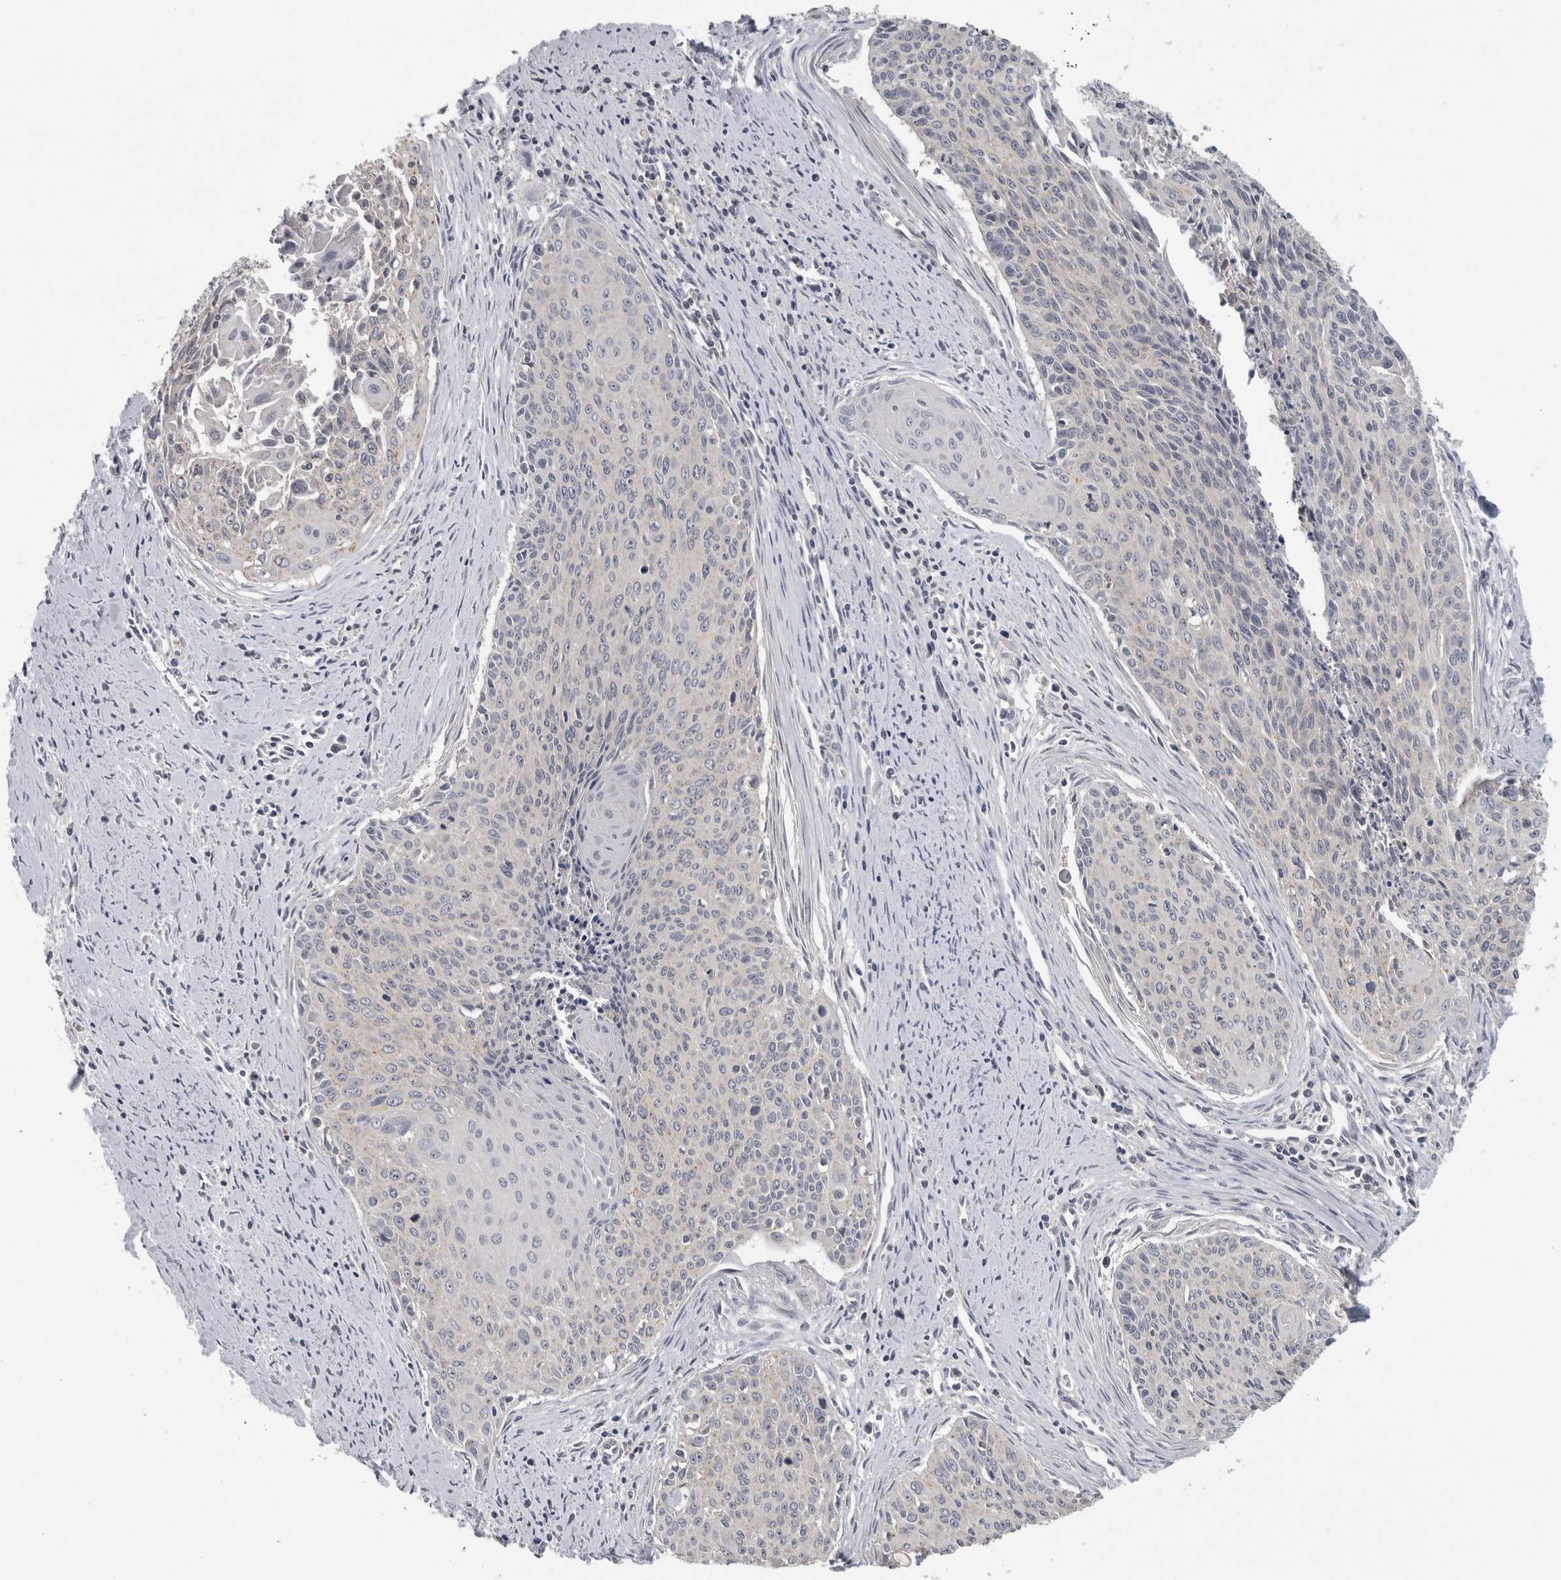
{"staining": {"intensity": "moderate", "quantity": "<25%", "location": "cytoplasmic/membranous"}, "tissue": "cervical cancer", "cell_type": "Tumor cells", "image_type": "cancer", "snomed": [{"axis": "morphology", "description": "Squamous cell carcinoma, NOS"}, {"axis": "topography", "description": "Cervix"}], "caption": "IHC (DAB (3,3'-diaminobenzidine)) staining of cervical cancer (squamous cell carcinoma) demonstrates moderate cytoplasmic/membranous protein staining in approximately <25% of tumor cells.", "gene": "RBM28", "patient": {"sex": "female", "age": 55}}